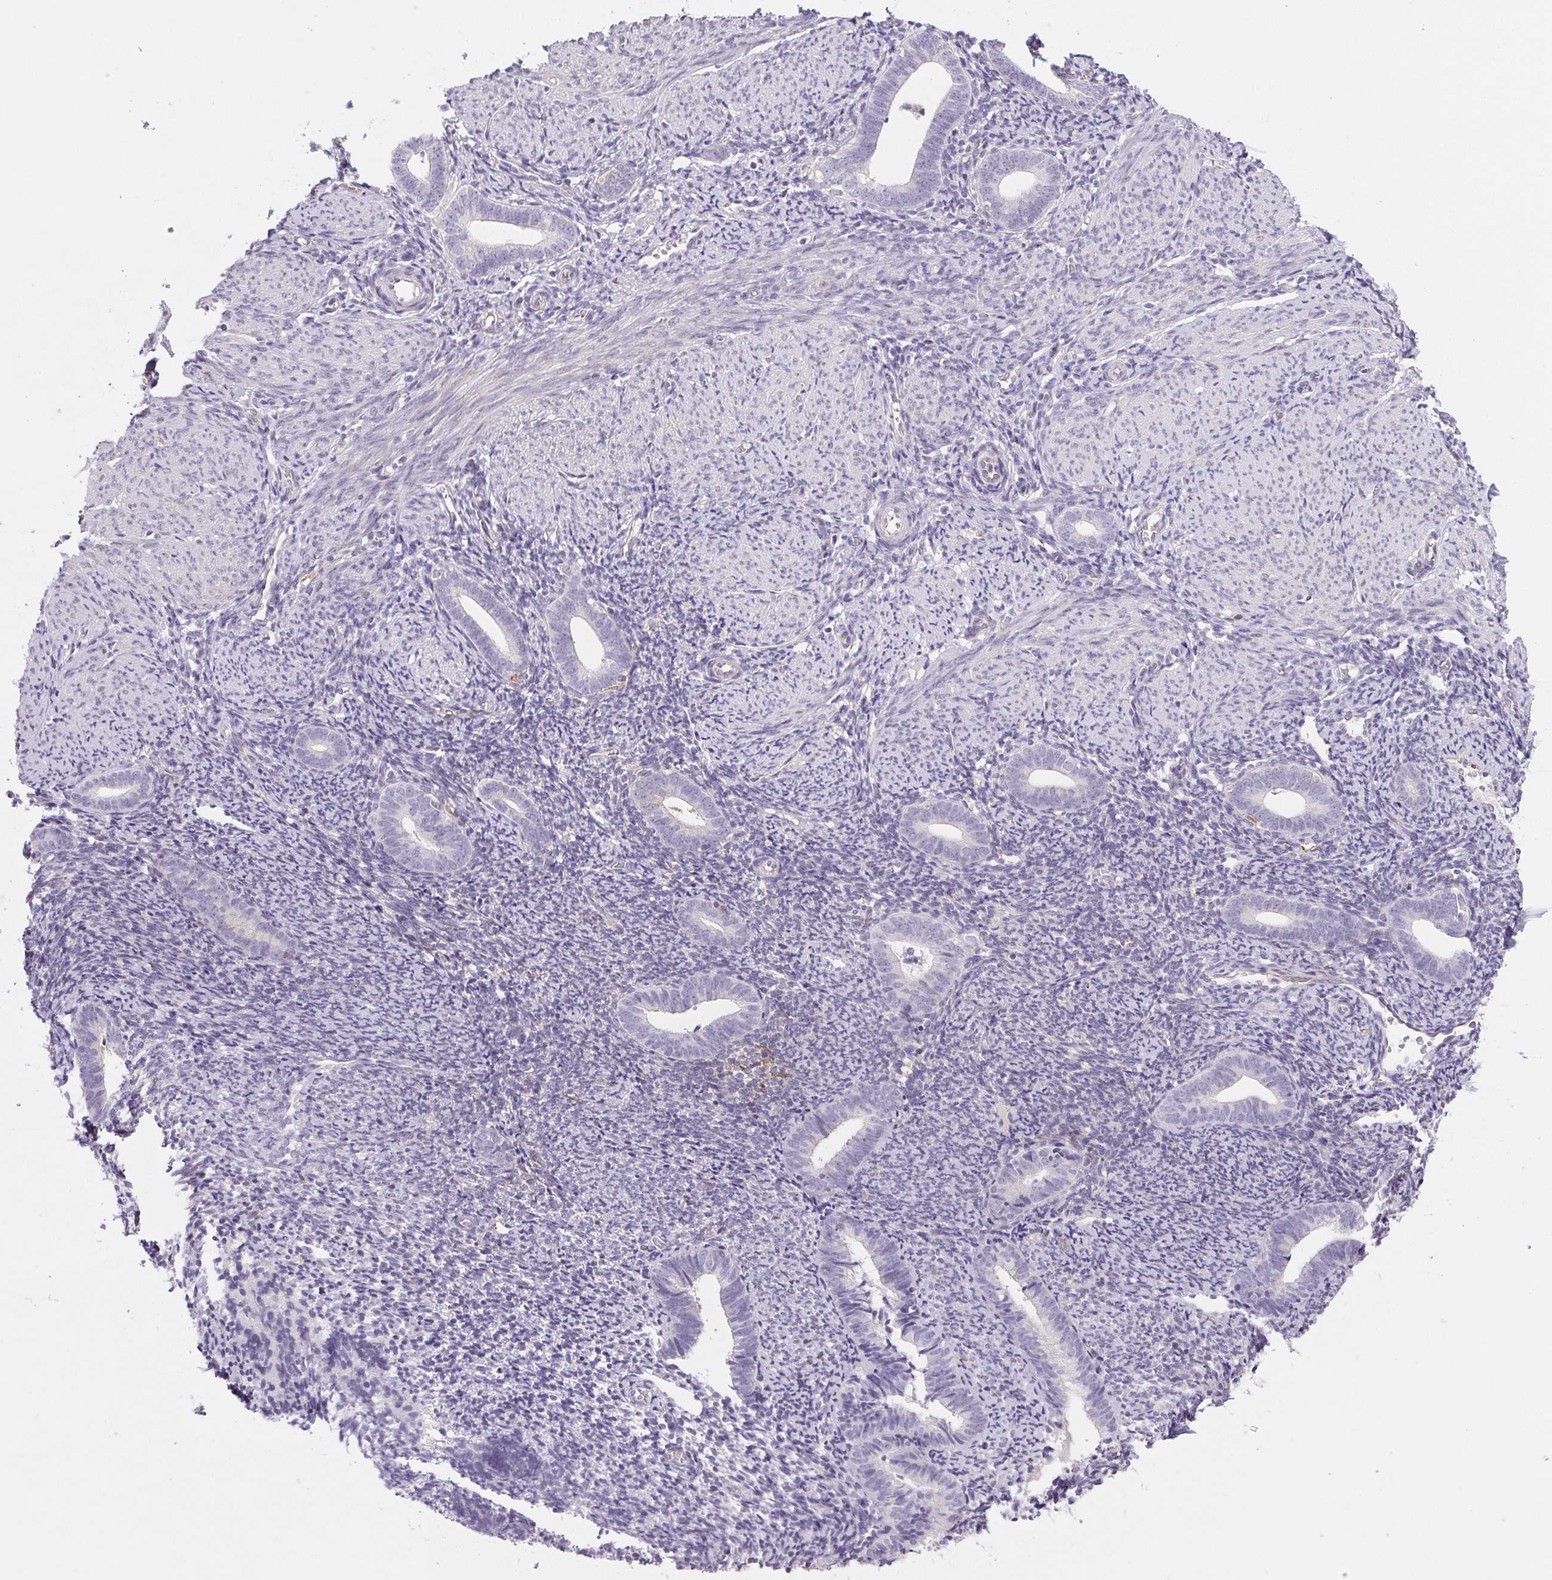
{"staining": {"intensity": "negative", "quantity": "none", "location": "none"}, "tissue": "endometrium", "cell_type": "Cells in endometrial stroma", "image_type": "normal", "snomed": [{"axis": "morphology", "description": "Normal tissue, NOS"}, {"axis": "topography", "description": "Endometrium"}], "caption": "Protein analysis of benign endometrium reveals no significant staining in cells in endometrial stroma. (DAB (3,3'-diaminobenzidine) immunohistochemistry, high magnification).", "gene": "GBP1", "patient": {"sex": "female", "age": 39}}